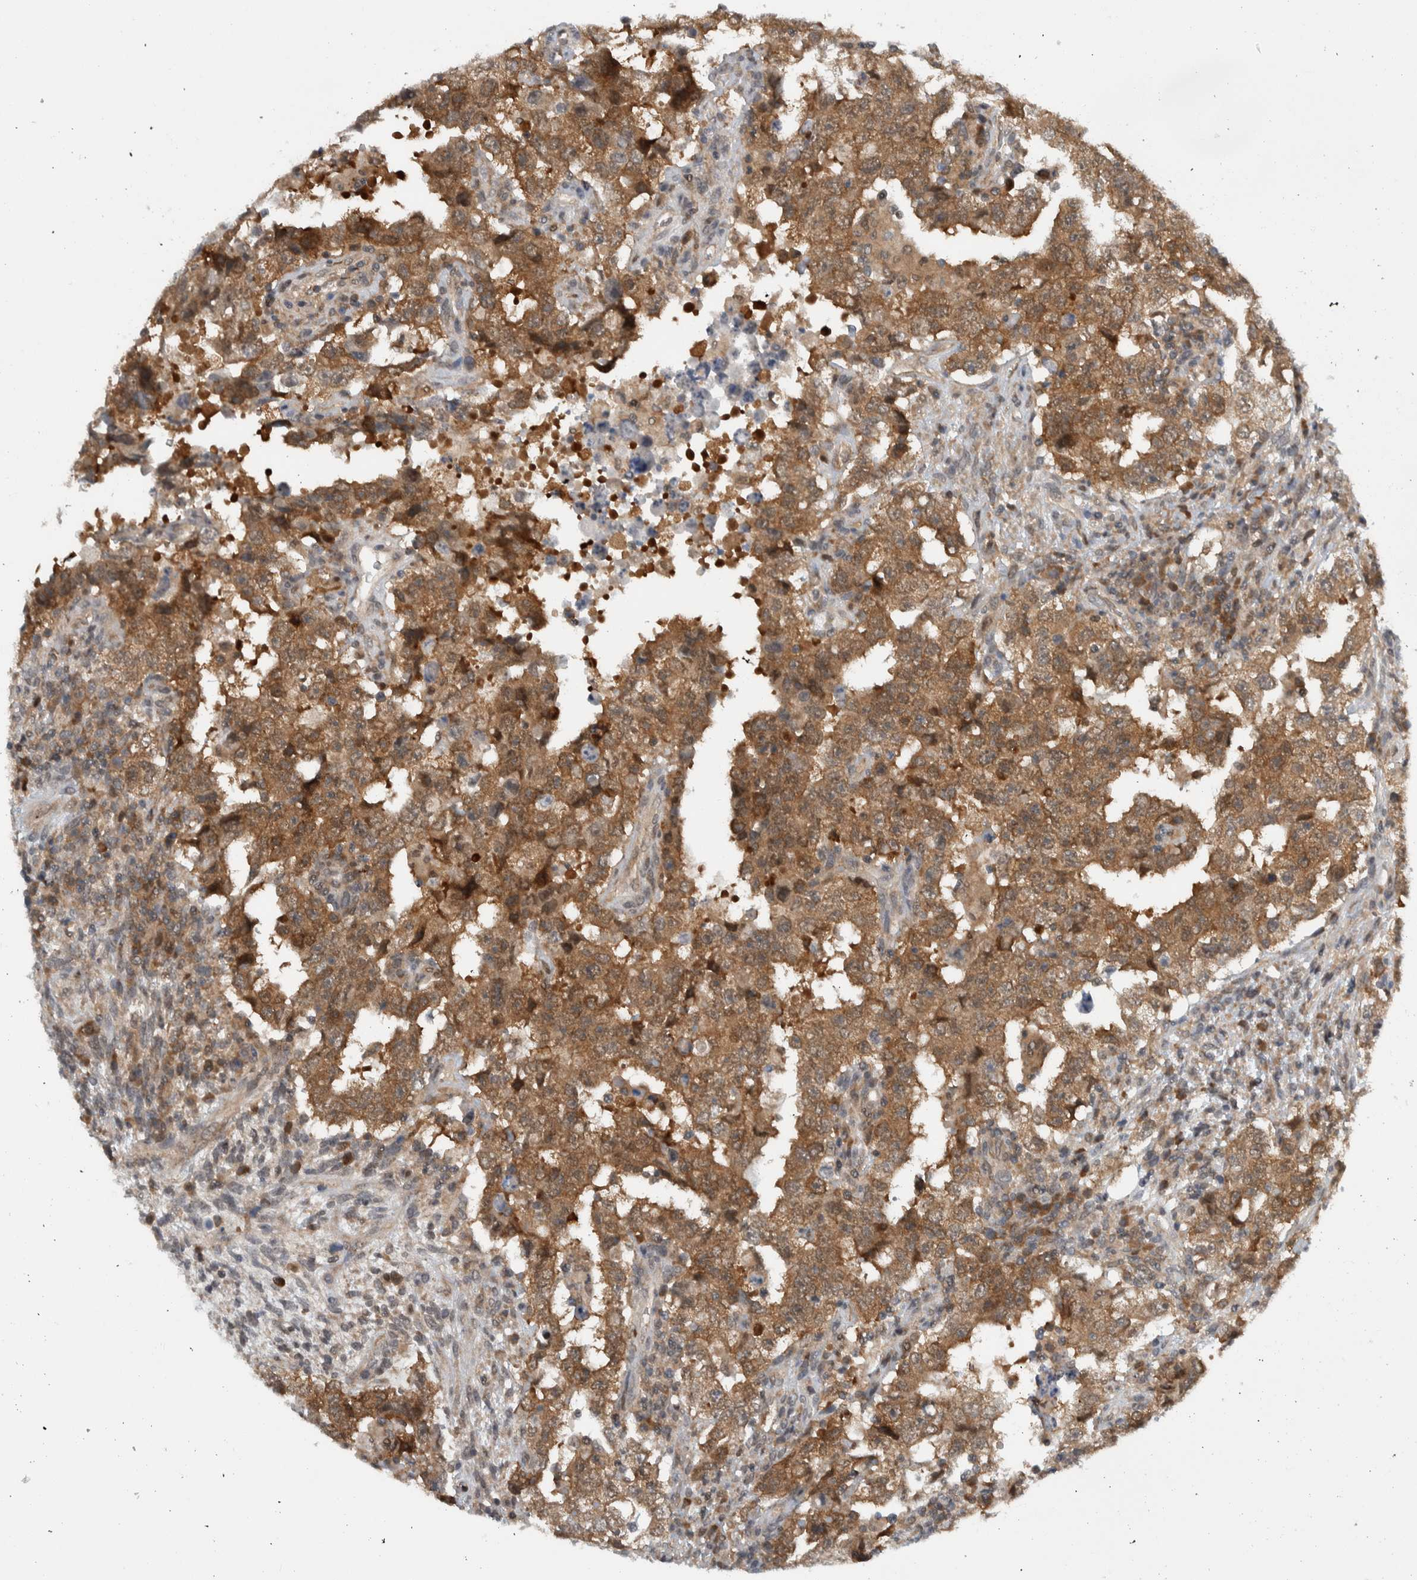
{"staining": {"intensity": "moderate", "quantity": ">75%", "location": "cytoplasmic/membranous"}, "tissue": "testis cancer", "cell_type": "Tumor cells", "image_type": "cancer", "snomed": [{"axis": "morphology", "description": "Carcinoma, Embryonal, NOS"}, {"axis": "topography", "description": "Testis"}], "caption": "A brown stain labels moderate cytoplasmic/membranous staining of a protein in human embryonal carcinoma (testis) tumor cells.", "gene": "CCDC43", "patient": {"sex": "male", "age": 26}}